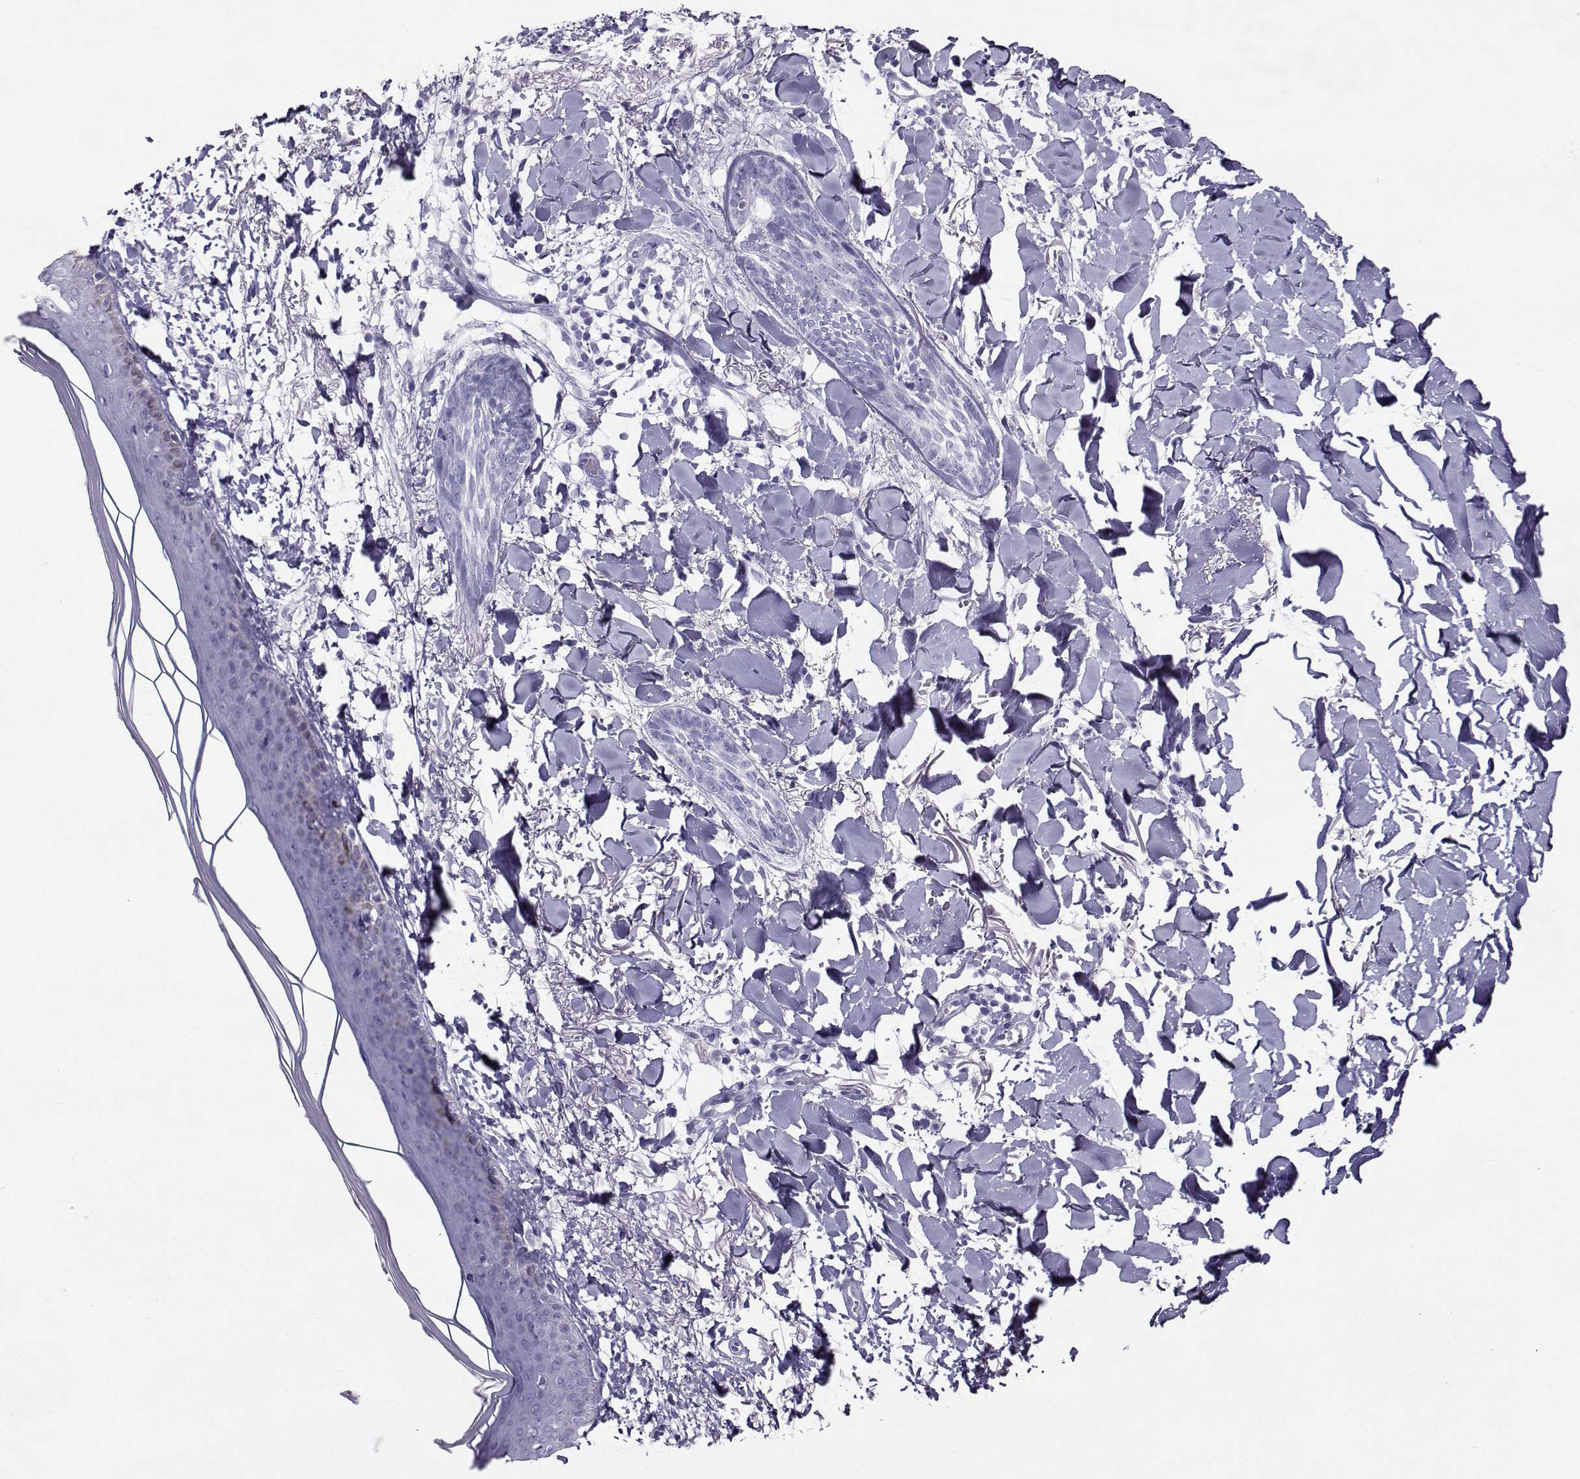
{"staining": {"intensity": "negative", "quantity": "none", "location": "none"}, "tissue": "skin cancer", "cell_type": "Tumor cells", "image_type": "cancer", "snomed": [{"axis": "morphology", "description": "Normal tissue, NOS"}, {"axis": "morphology", "description": "Basal cell carcinoma"}, {"axis": "topography", "description": "Skin"}], "caption": "Immunohistochemical staining of human basal cell carcinoma (skin) shows no significant positivity in tumor cells.", "gene": "PGK1", "patient": {"sex": "male", "age": 84}}